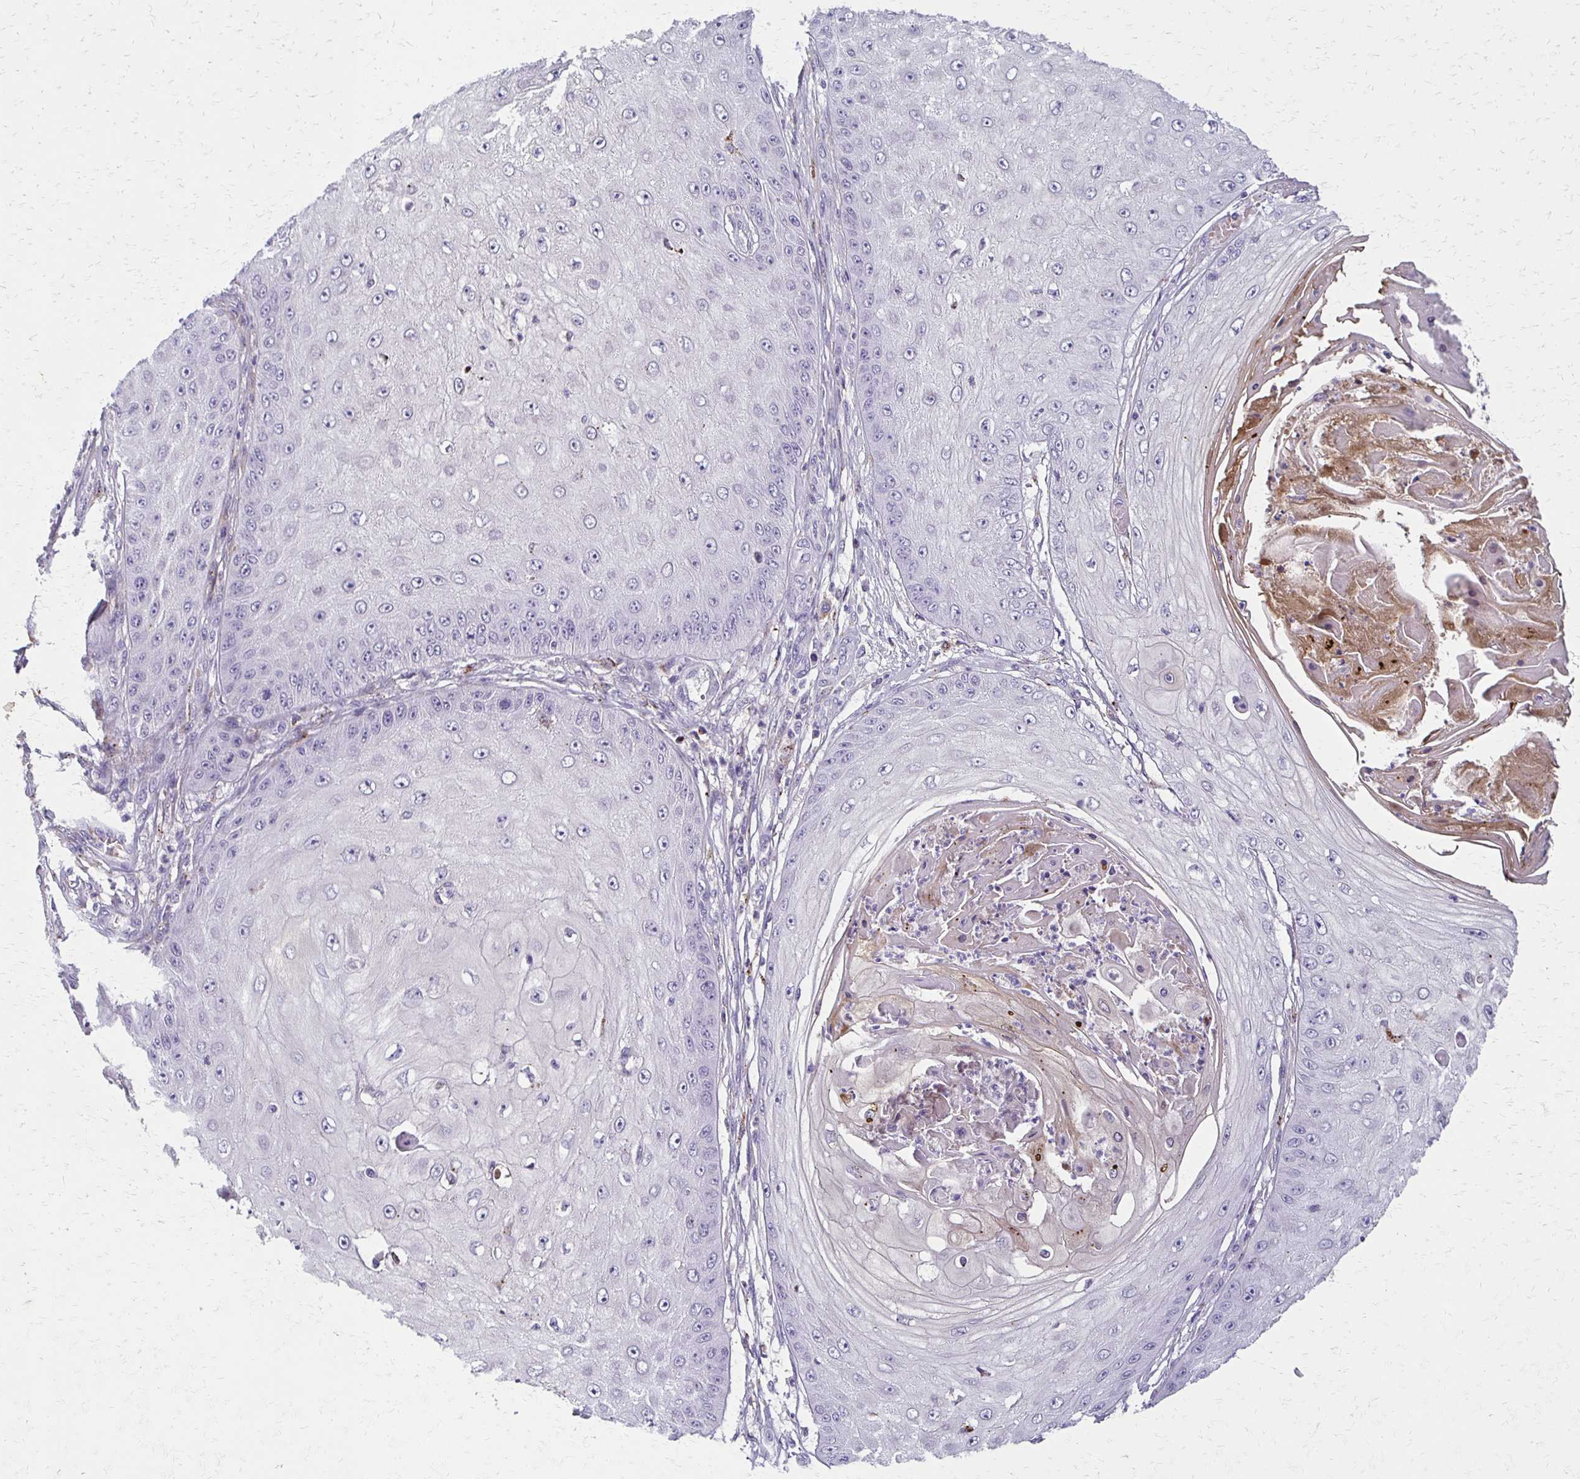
{"staining": {"intensity": "negative", "quantity": "none", "location": "none"}, "tissue": "skin cancer", "cell_type": "Tumor cells", "image_type": "cancer", "snomed": [{"axis": "morphology", "description": "Squamous cell carcinoma, NOS"}, {"axis": "topography", "description": "Skin"}], "caption": "The histopathology image exhibits no staining of tumor cells in skin cancer. (DAB immunohistochemistry, high magnification).", "gene": "BBS12", "patient": {"sex": "male", "age": 70}}